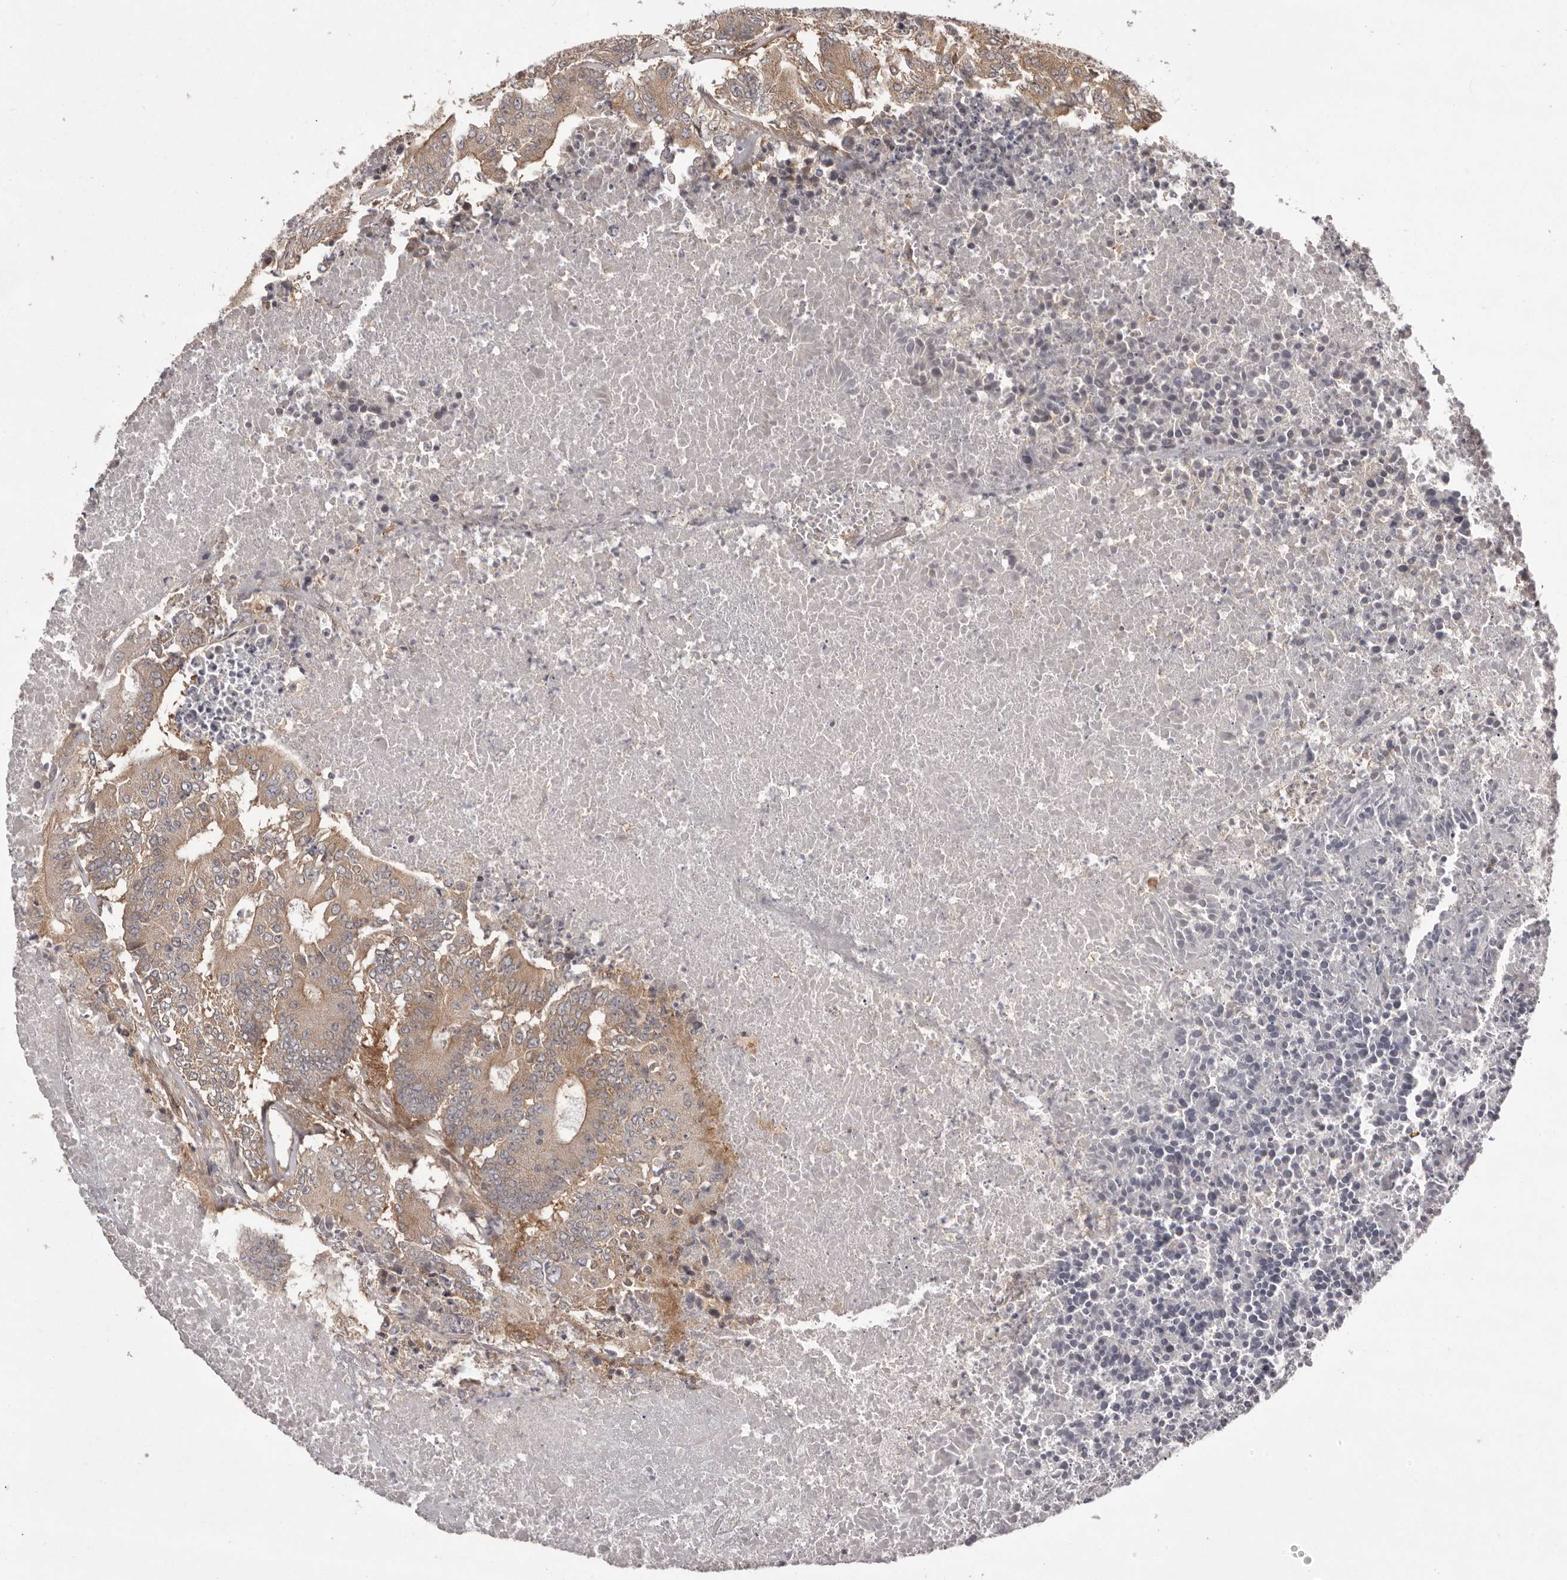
{"staining": {"intensity": "weak", "quantity": ">75%", "location": "cytoplasmic/membranous"}, "tissue": "colorectal cancer", "cell_type": "Tumor cells", "image_type": "cancer", "snomed": [{"axis": "morphology", "description": "Adenocarcinoma, NOS"}, {"axis": "topography", "description": "Colon"}], "caption": "The micrograph demonstrates immunohistochemical staining of colorectal adenocarcinoma. There is weak cytoplasmic/membranous staining is appreciated in about >75% of tumor cells.", "gene": "NFKBIA", "patient": {"sex": "male", "age": 87}}